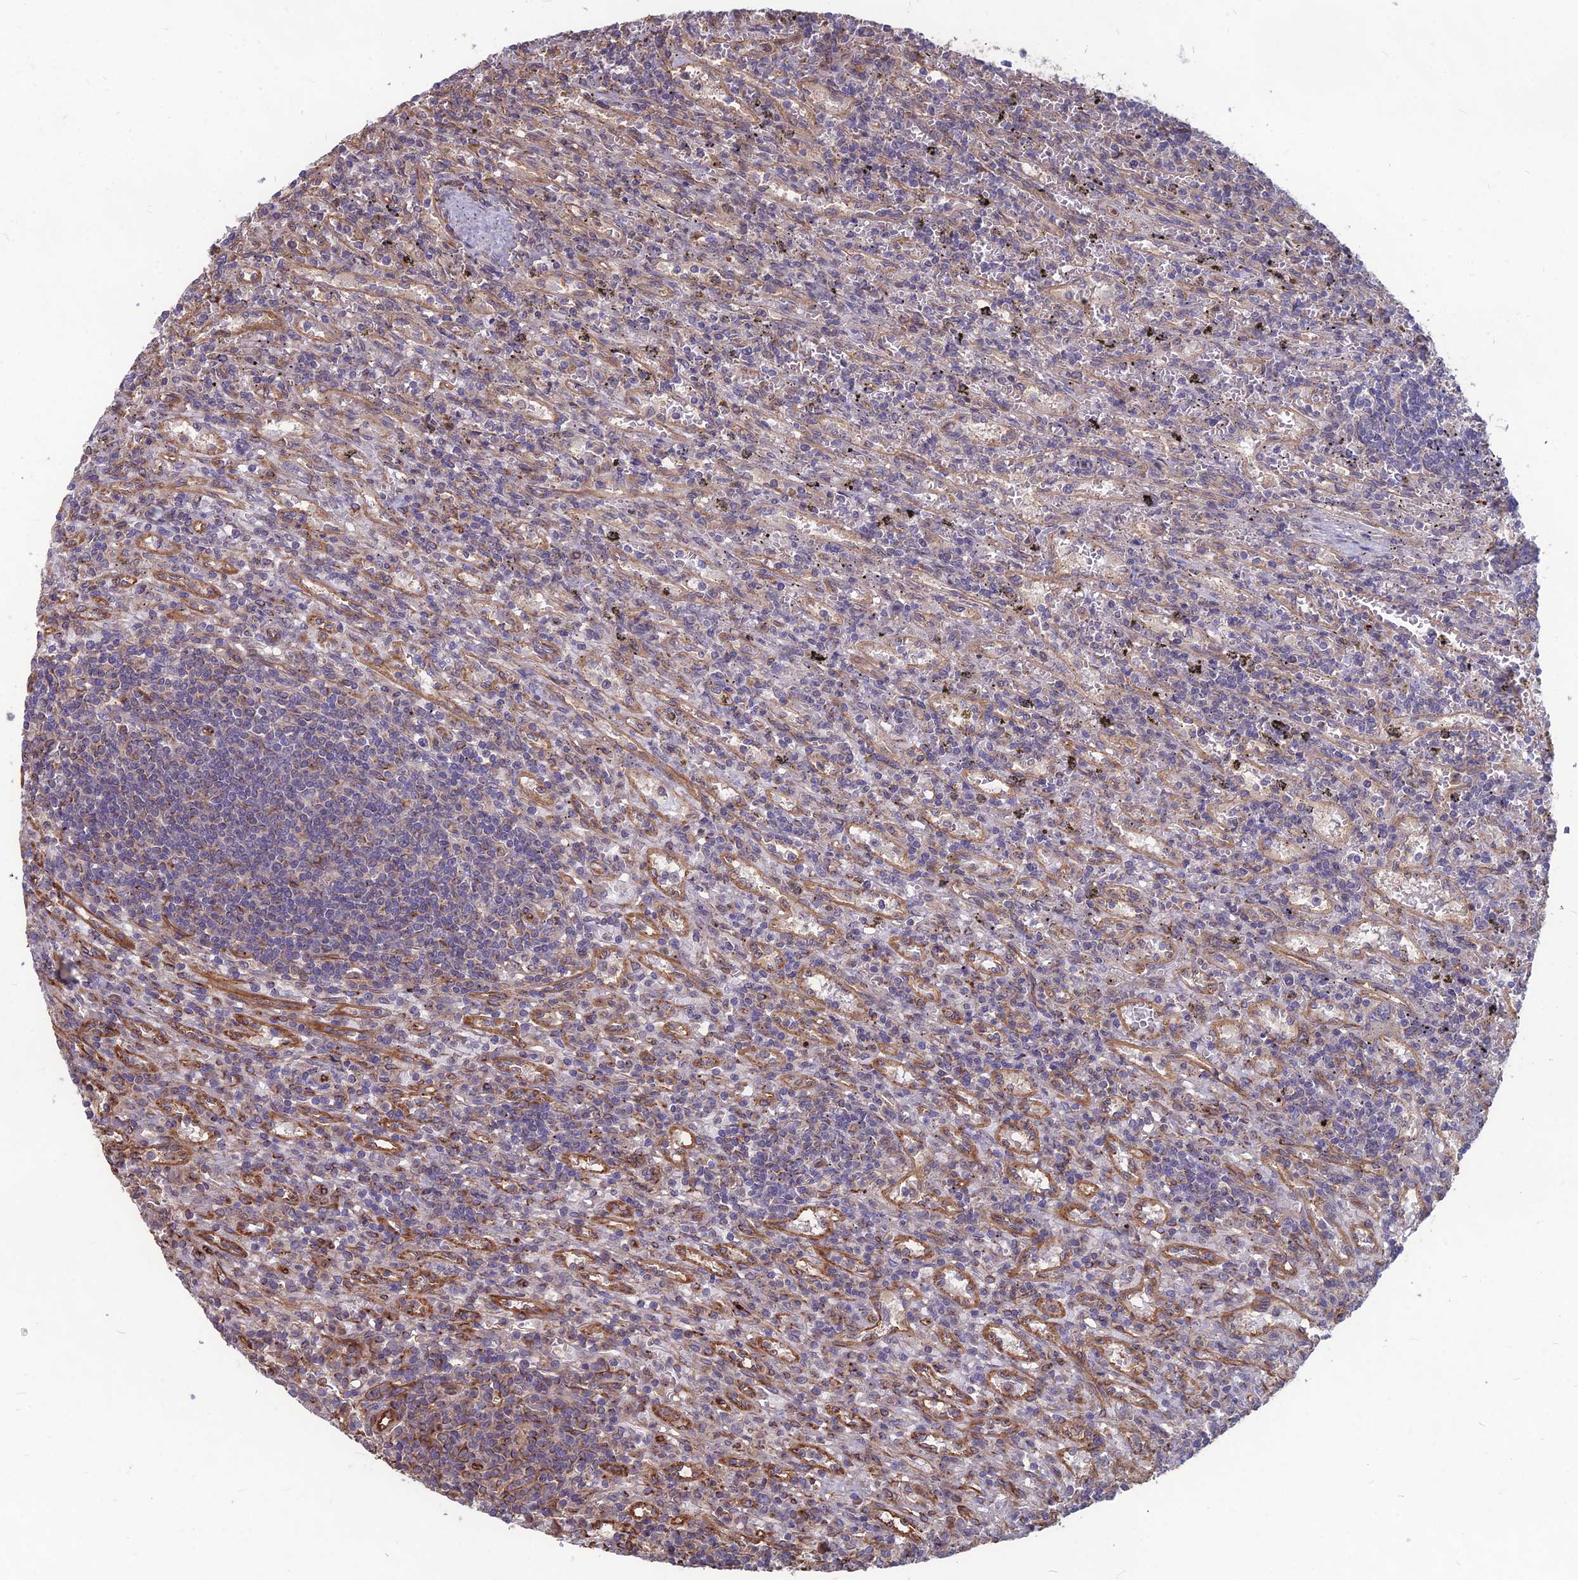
{"staining": {"intensity": "negative", "quantity": "none", "location": "none"}, "tissue": "lymphoma", "cell_type": "Tumor cells", "image_type": "cancer", "snomed": [{"axis": "morphology", "description": "Malignant lymphoma, non-Hodgkin's type, Low grade"}, {"axis": "topography", "description": "Spleen"}], "caption": "A high-resolution micrograph shows IHC staining of malignant lymphoma, non-Hodgkin's type (low-grade), which displays no significant expression in tumor cells.", "gene": "LSM6", "patient": {"sex": "male", "age": 76}}